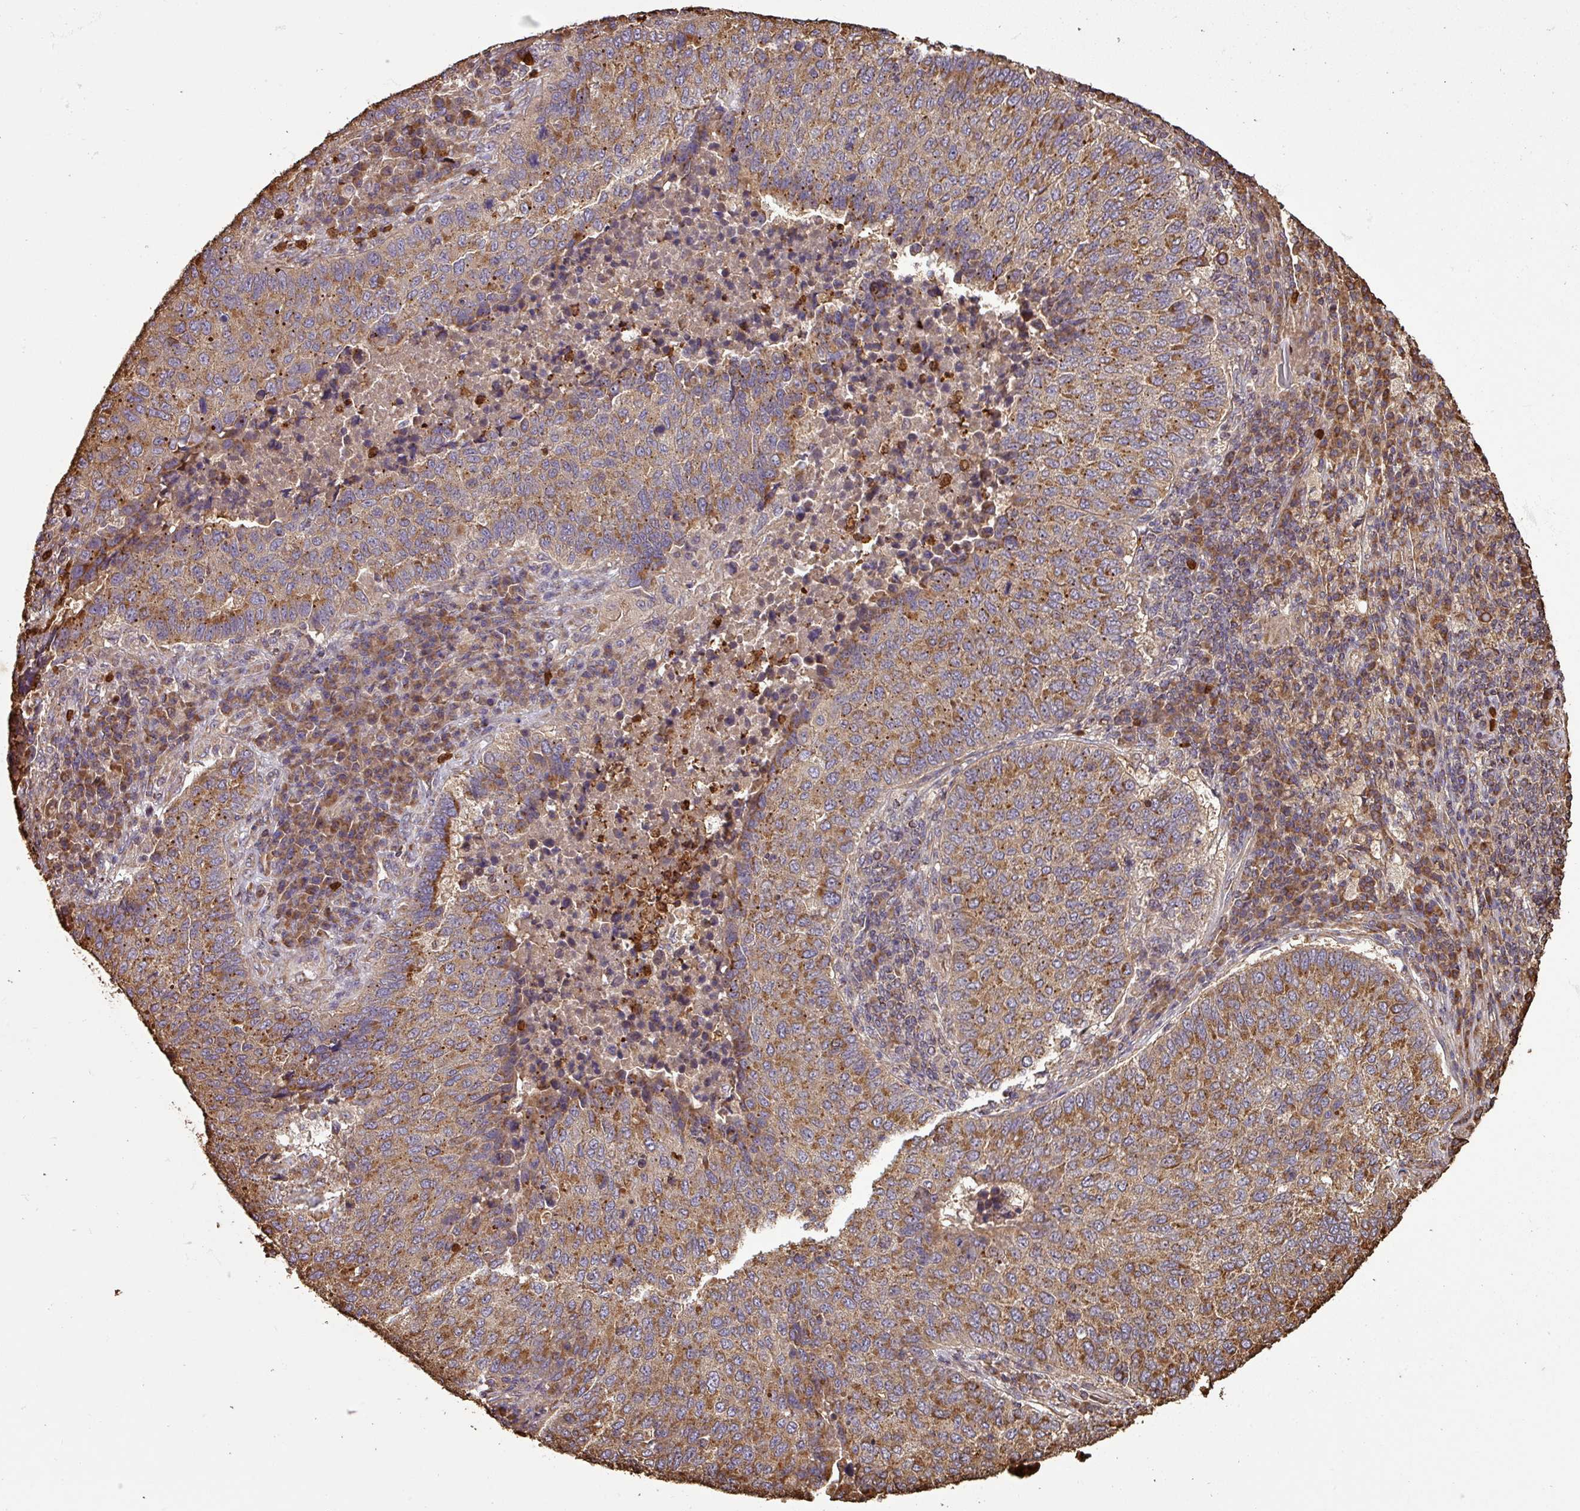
{"staining": {"intensity": "moderate", "quantity": ">75%", "location": "cytoplasmic/membranous"}, "tissue": "lung cancer", "cell_type": "Tumor cells", "image_type": "cancer", "snomed": [{"axis": "morphology", "description": "Squamous cell carcinoma, NOS"}, {"axis": "topography", "description": "Lung"}], "caption": "An IHC histopathology image of neoplastic tissue is shown. Protein staining in brown labels moderate cytoplasmic/membranous positivity in squamous cell carcinoma (lung) within tumor cells. (brown staining indicates protein expression, while blue staining denotes nuclei).", "gene": "PLEKHM1", "patient": {"sex": "male", "age": 73}}